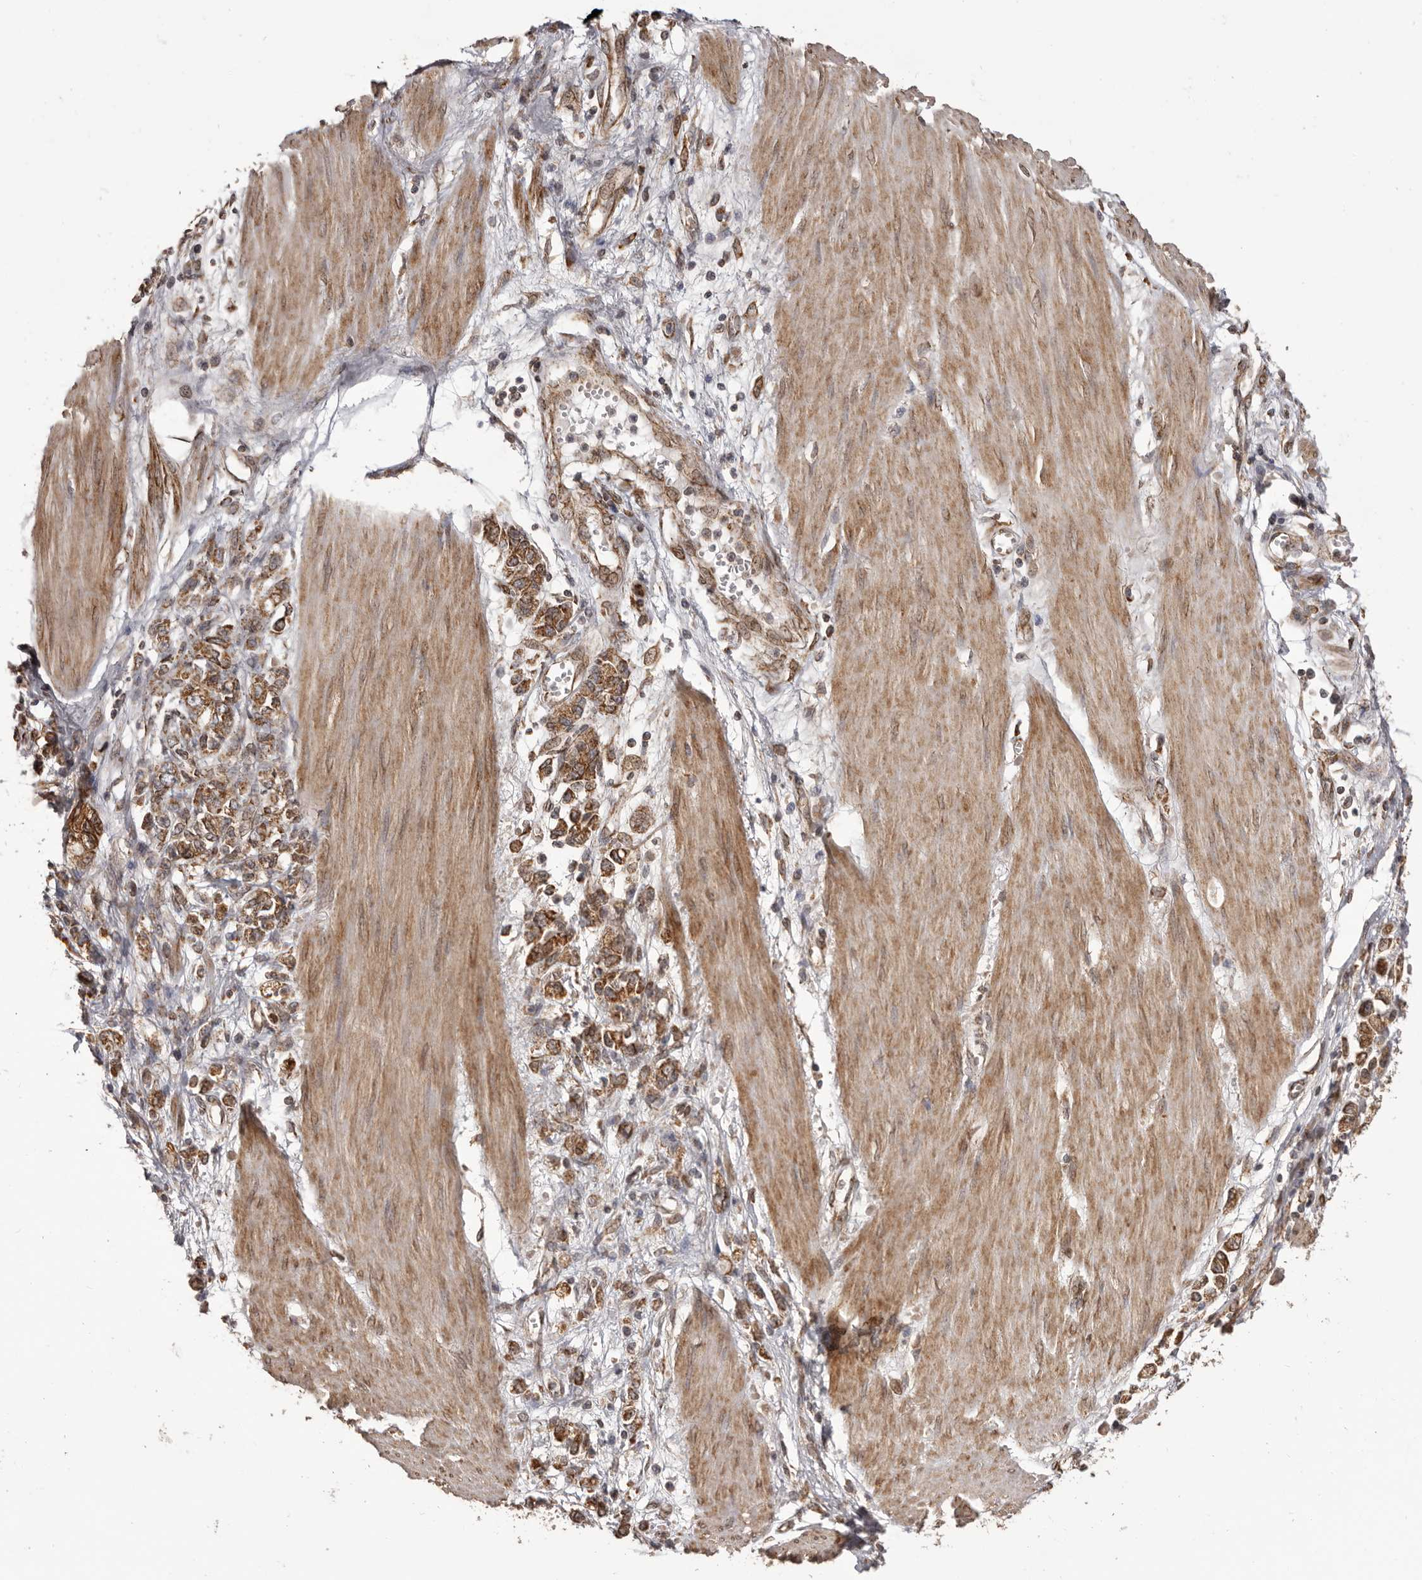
{"staining": {"intensity": "strong", "quantity": ">75%", "location": "cytoplasmic/membranous"}, "tissue": "stomach cancer", "cell_type": "Tumor cells", "image_type": "cancer", "snomed": [{"axis": "morphology", "description": "Adenocarcinoma, NOS"}, {"axis": "topography", "description": "Stomach"}], "caption": "Protein expression by IHC reveals strong cytoplasmic/membranous positivity in about >75% of tumor cells in adenocarcinoma (stomach). The protein is shown in brown color, while the nuclei are stained blue.", "gene": "CHRM2", "patient": {"sex": "female", "age": 76}}